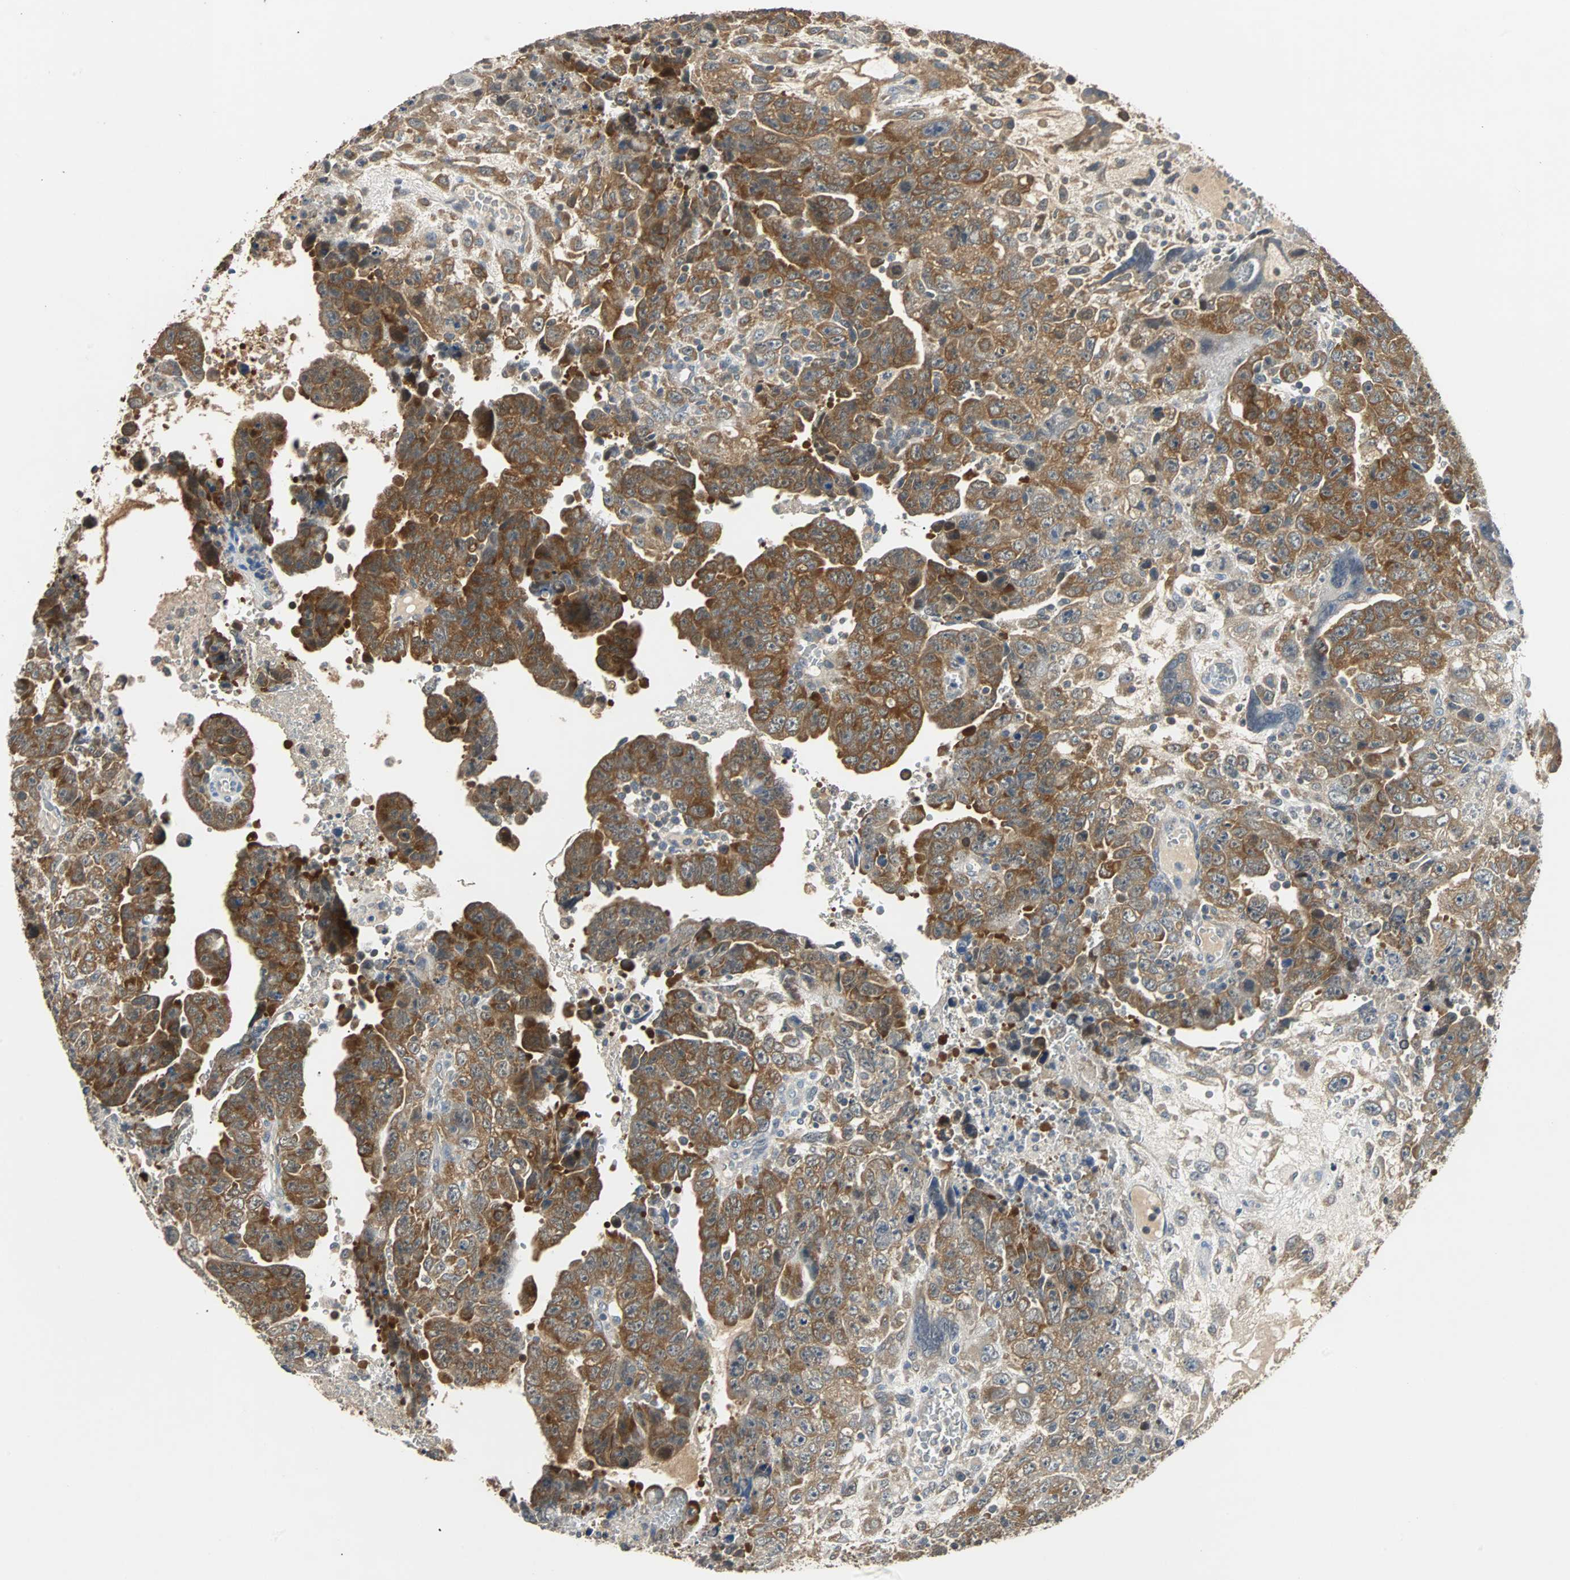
{"staining": {"intensity": "strong", "quantity": ">75%", "location": "cytoplasmic/membranous"}, "tissue": "testis cancer", "cell_type": "Tumor cells", "image_type": "cancer", "snomed": [{"axis": "morphology", "description": "Carcinoma, Embryonal, NOS"}, {"axis": "topography", "description": "Testis"}], "caption": "Immunohistochemical staining of testis cancer displays high levels of strong cytoplasmic/membranous protein positivity in about >75% of tumor cells.", "gene": "ABHD2", "patient": {"sex": "male", "age": 28}}